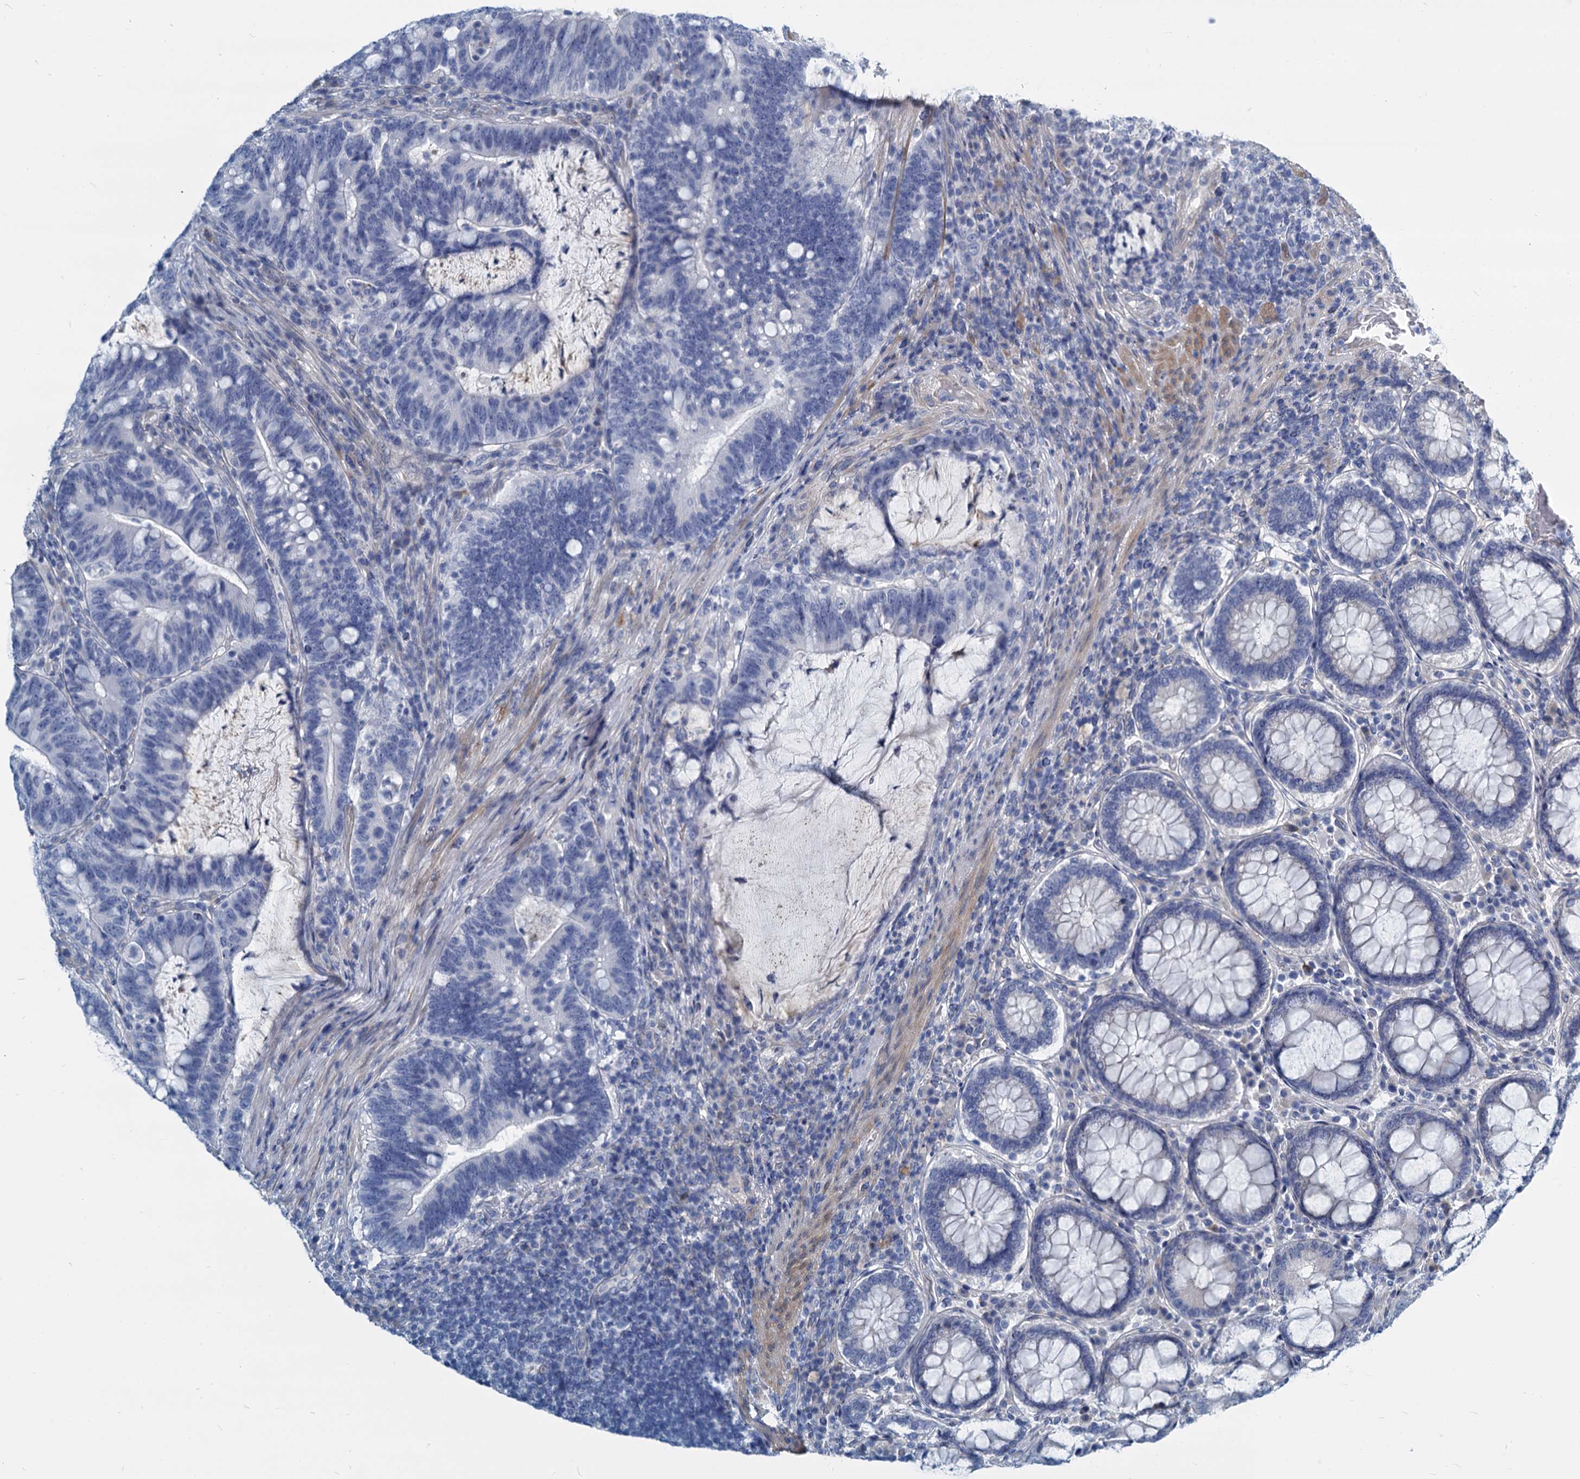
{"staining": {"intensity": "negative", "quantity": "none", "location": "none"}, "tissue": "colorectal cancer", "cell_type": "Tumor cells", "image_type": "cancer", "snomed": [{"axis": "morphology", "description": "Adenocarcinoma, NOS"}, {"axis": "topography", "description": "Colon"}], "caption": "Tumor cells show no significant positivity in colorectal adenocarcinoma.", "gene": "GSTM3", "patient": {"sex": "female", "age": 66}}